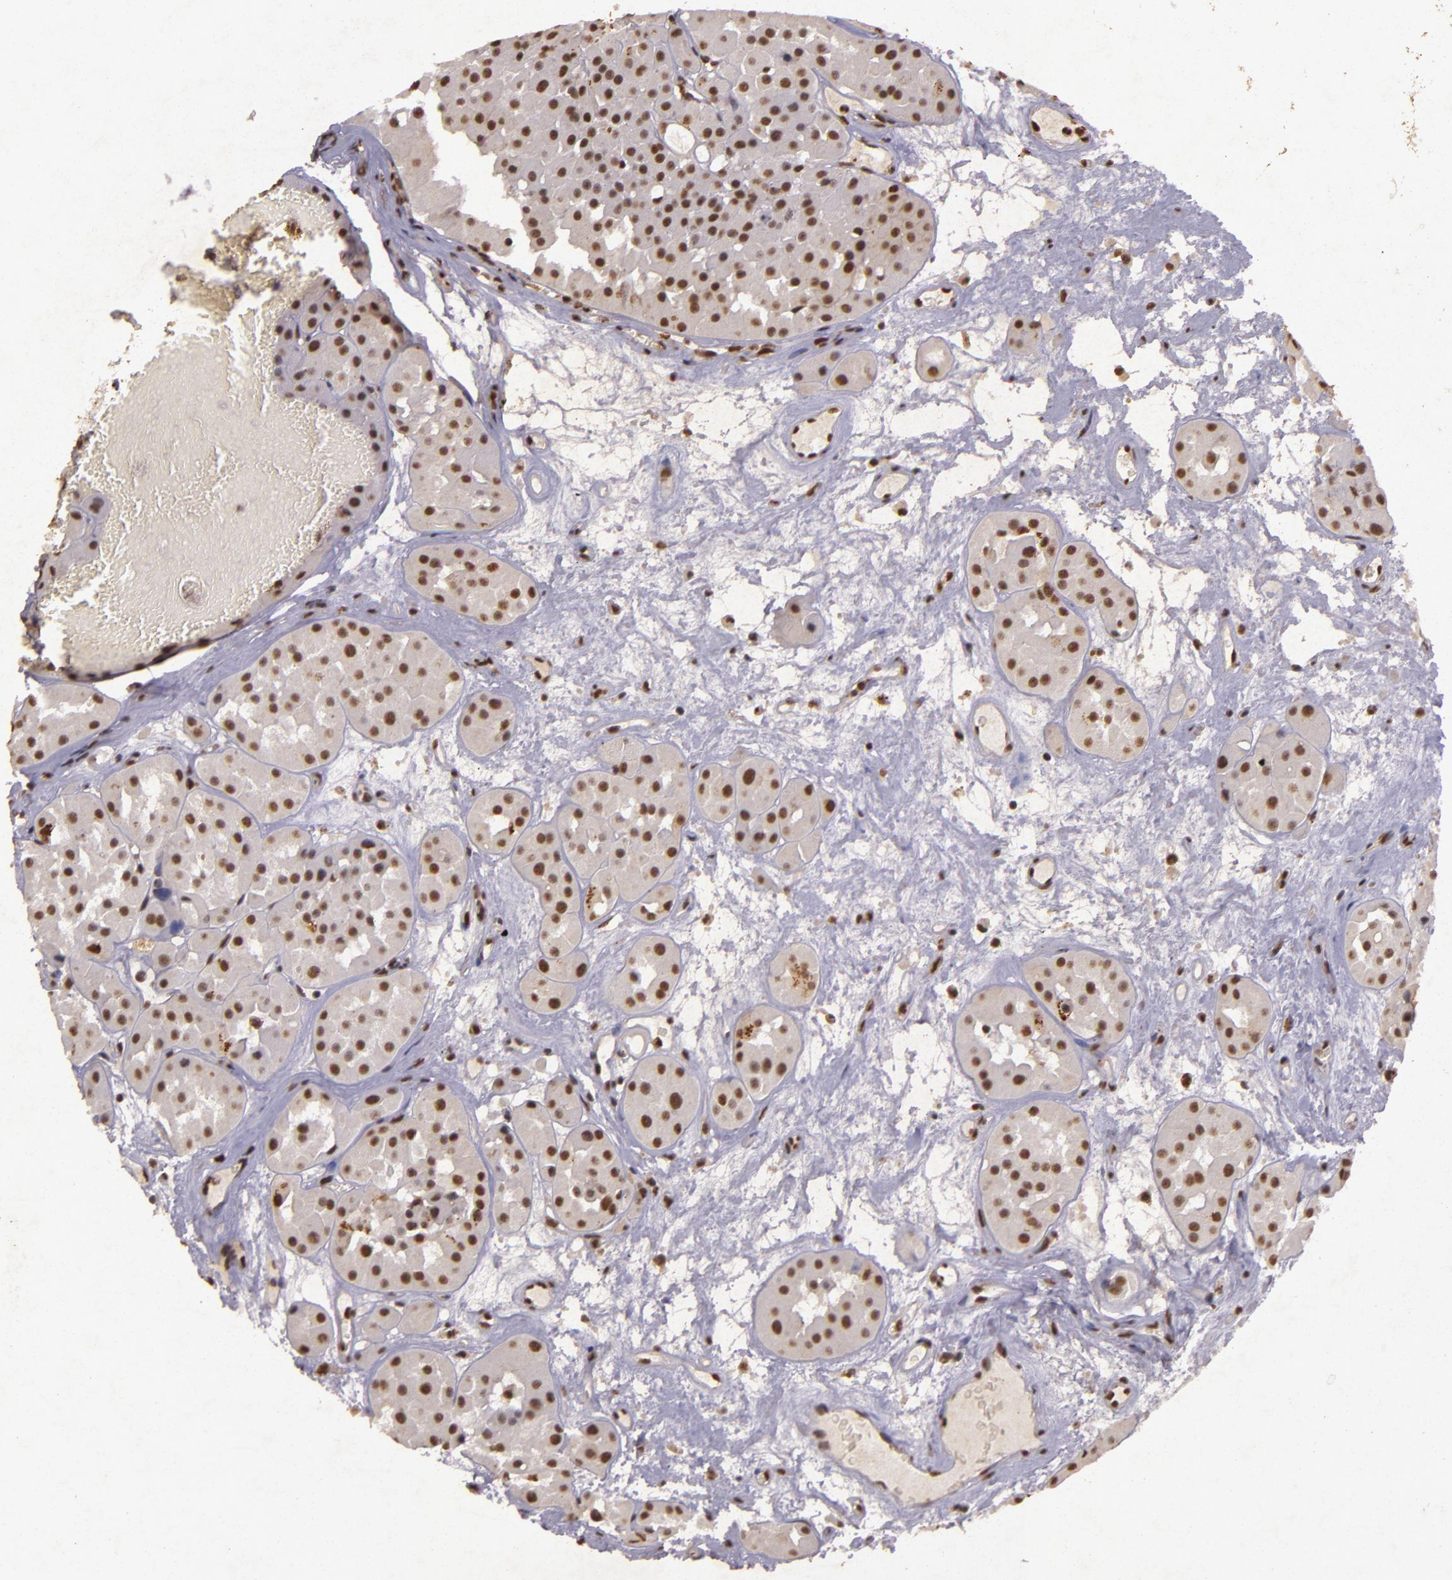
{"staining": {"intensity": "weak", "quantity": ">75%", "location": "nuclear"}, "tissue": "renal cancer", "cell_type": "Tumor cells", "image_type": "cancer", "snomed": [{"axis": "morphology", "description": "Adenocarcinoma, uncertain malignant potential"}, {"axis": "topography", "description": "Kidney"}], "caption": "Renal adenocarcinoma,  uncertain malignant potential stained with a protein marker shows weak staining in tumor cells.", "gene": "CBX3", "patient": {"sex": "male", "age": 63}}